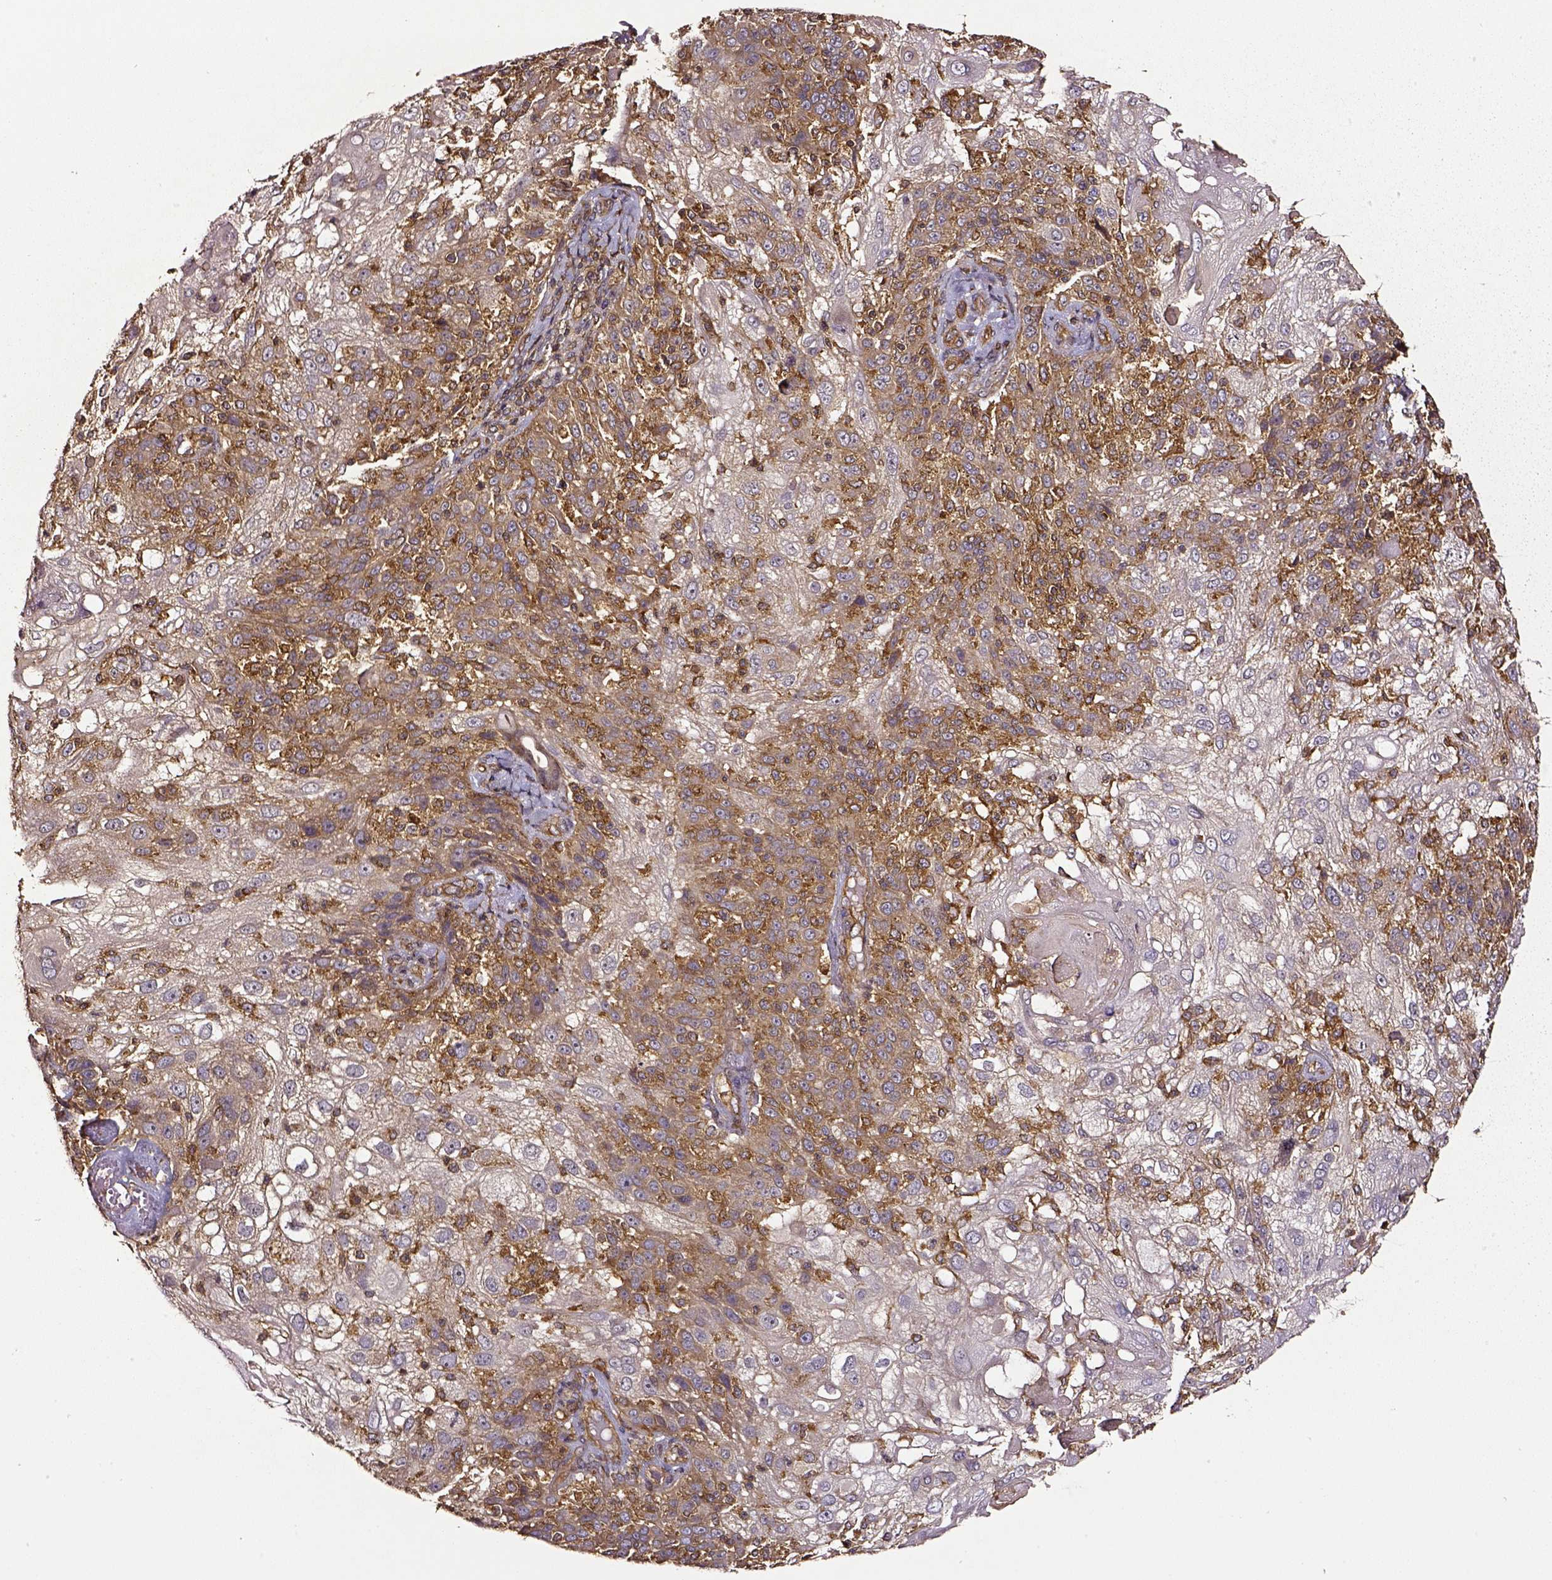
{"staining": {"intensity": "moderate", "quantity": ">75%", "location": "cytoplasmic/membranous"}, "tissue": "skin cancer", "cell_type": "Tumor cells", "image_type": "cancer", "snomed": [{"axis": "morphology", "description": "Normal tissue, NOS"}, {"axis": "morphology", "description": "Squamous cell carcinoma, NOS"}, {"axis": "topography", "description": "Skin"}], "caption": "Skin cancer (squamous cell carcinoma) was stained to show a protein in brown. There is medium levels of moderate cytoplasmic/membranous expression in approximately >75% of tumor cells.", "gene": "RASSF5", "patient": {"sex": "female", "age": 83}}